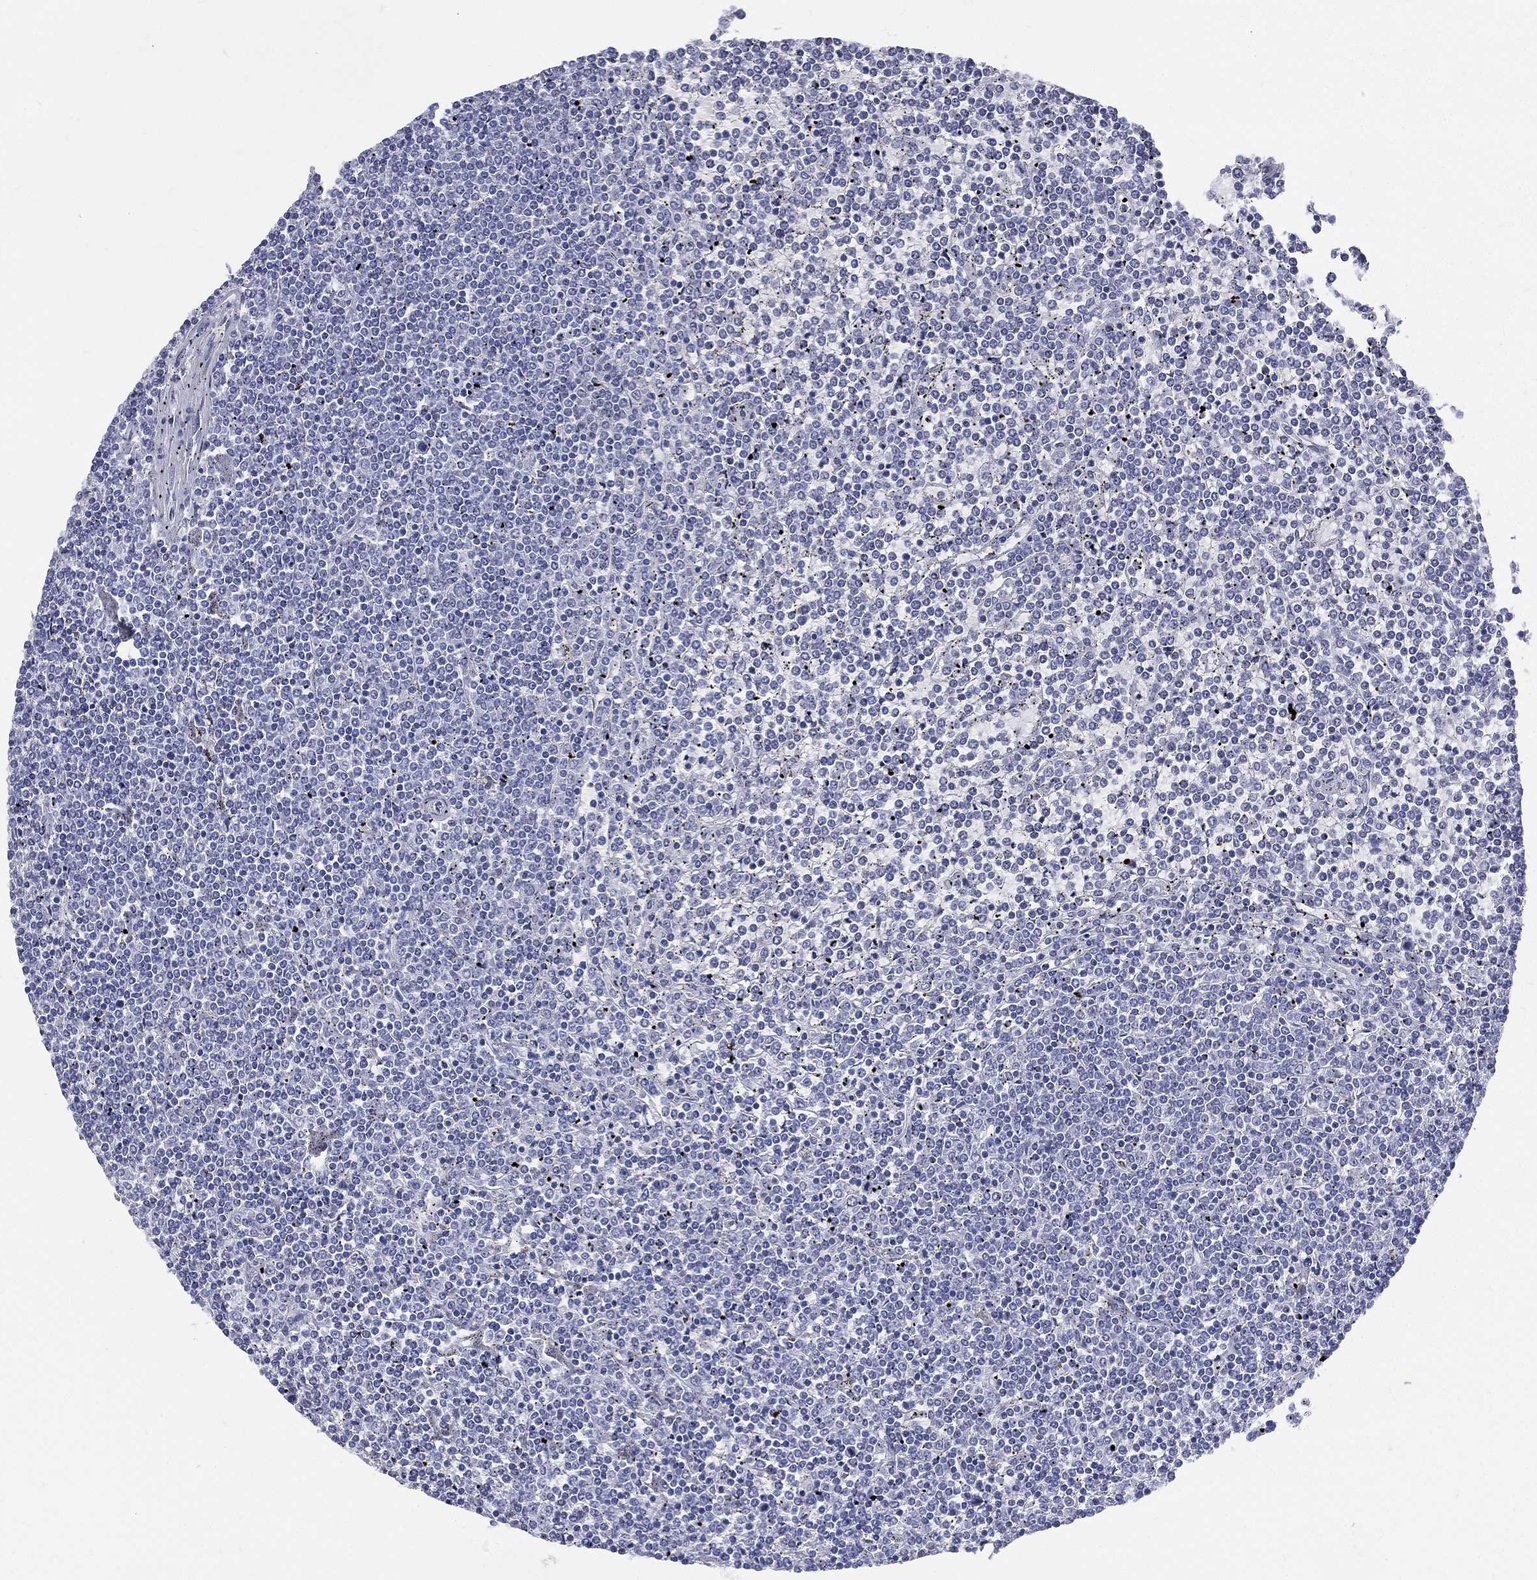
{"staining": {"intensity": "negative", "quantity": "none", "location": "none"}, "tissue": "lymphoma", "cell_type": "Tumor cells", "image_type": "cancer", "snomed": [{"axis": "morphology", "description": "Malignant lymphoma, non-Hodgkin's type, Low grade"}, {"axis": "topography", "description": "Spleen"}], "caption": "A high-resolution image shows IHC staining of malignant lymphoma, non-Hodgkin's type (low-grade), which shows no significant positivity in tumor cells. (DAB (3,3'-diaminobenzidine) immunohistochemistry visualized using brightfield microscopy, high magnification).", "gene": "ETNPPL", "patient": {"sex": "female", "age": 19}}